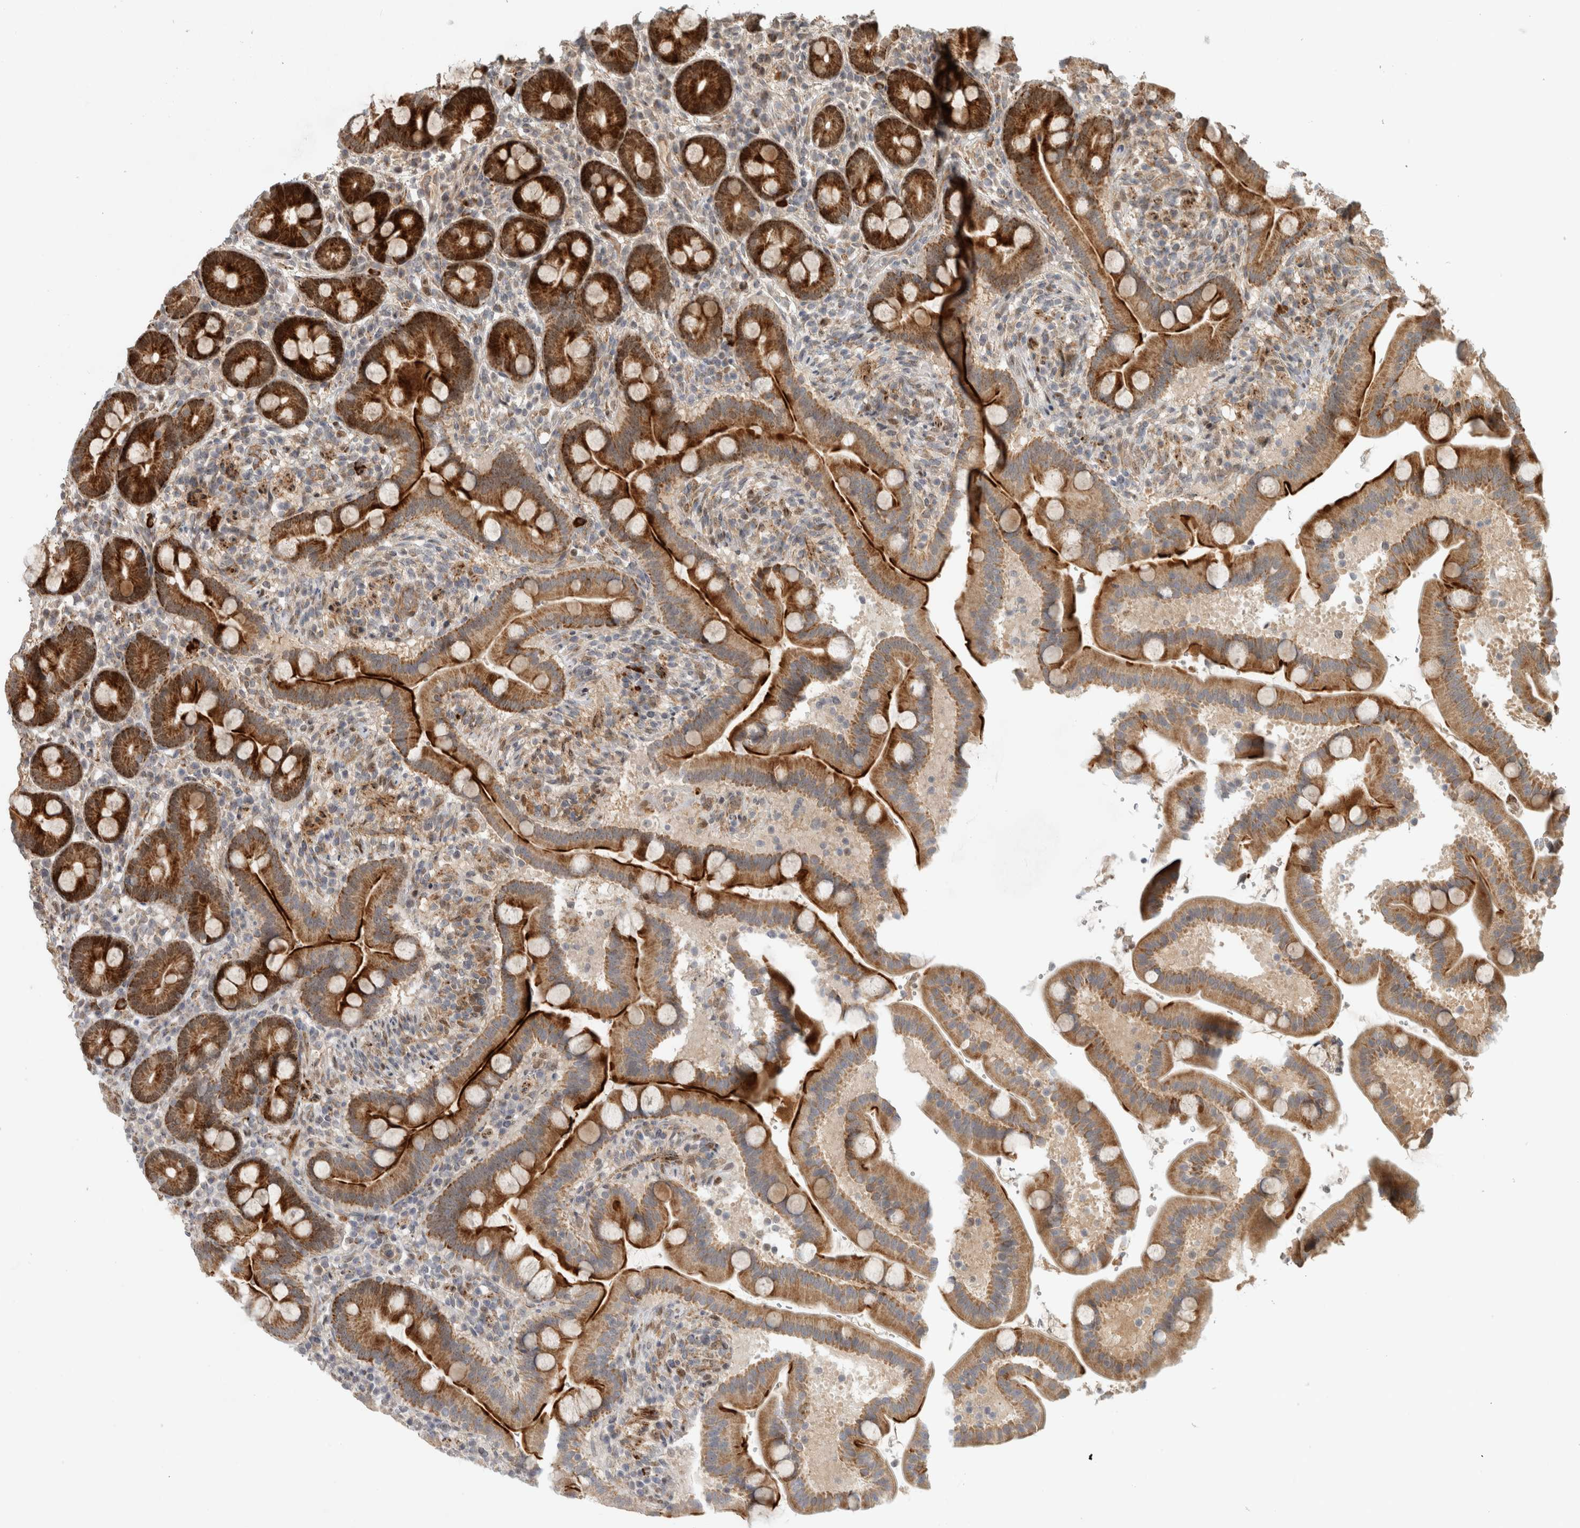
{"staining": {"intensity": "strong", "quantity": ">75%", "location": "cytoplasmic/membranous,nuclear"}, "tissue": "duodenum", "cell_type": "Glandular cells", "image_type": "normal", "snomed": [{"axis": "morphology", "description": "Normal tissue, NOS"}, {"axis": "topography", "description": "Duodenum"}], "caption": "Duodenum stained with DAB immunohistochemistry (IHC) demonstrates high levels of strong cytoplasmic/membranous,nuclear staining in about >75% of glandular cells.", "gene": "INSRR", "patient": {"sex": "male", "age": 54}}